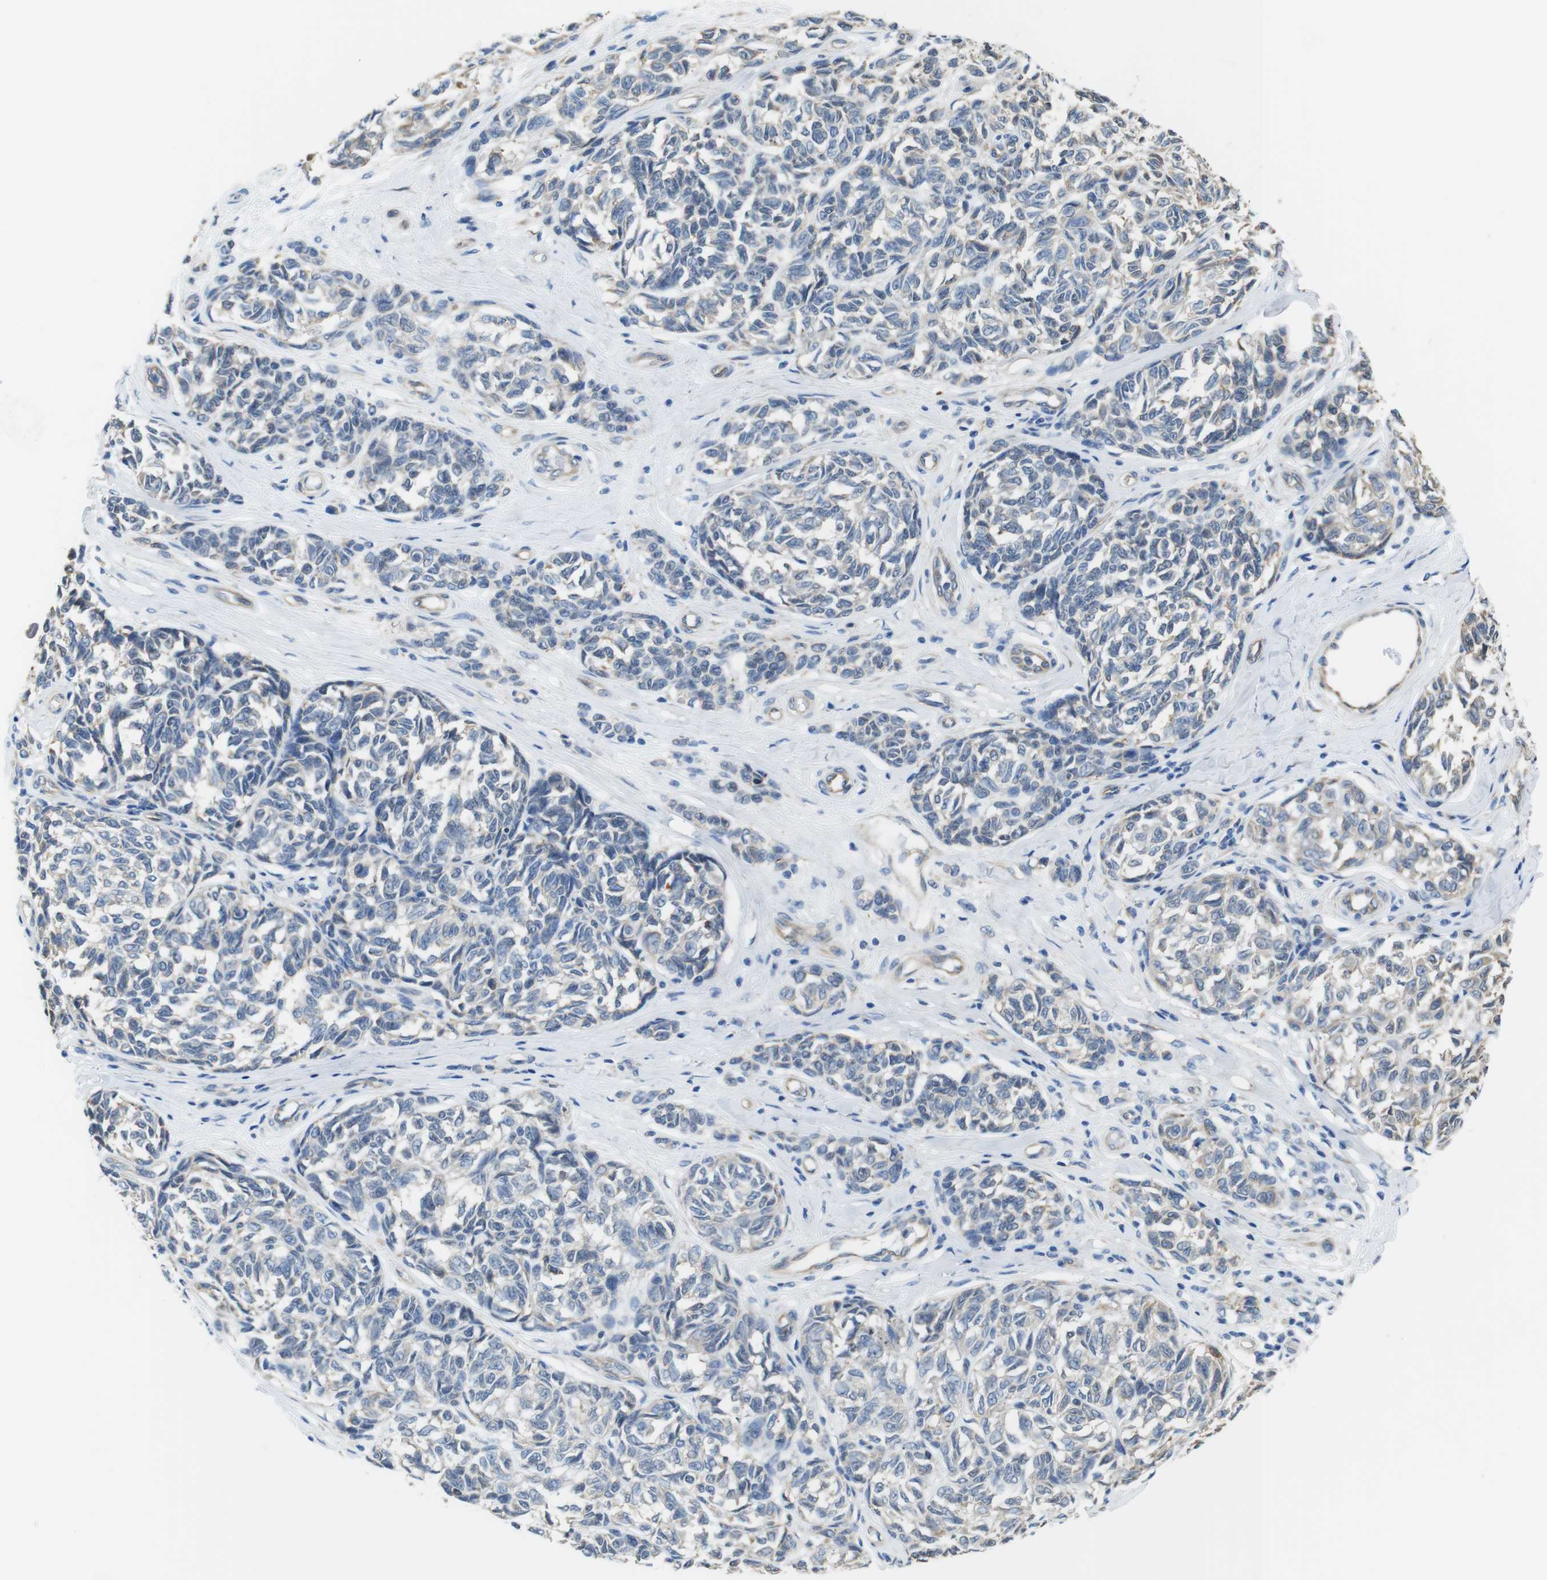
{"staining": {"intensity": "negative", "quantity": "none", "location": "none"}, "tissue": "melanoma", "cell_type": "Tumor cells", "image_type": "cancer", "snomed": [{"axis": "morphology", "description": "Malignant melanoma, NOS"}, {"axis": "topography", "description": "Skin"}], "caption": "There is no significant staining in tumor cells of melanoma.", "gene": "CDH8", "patient": {"sex": "female", "age": 64}}